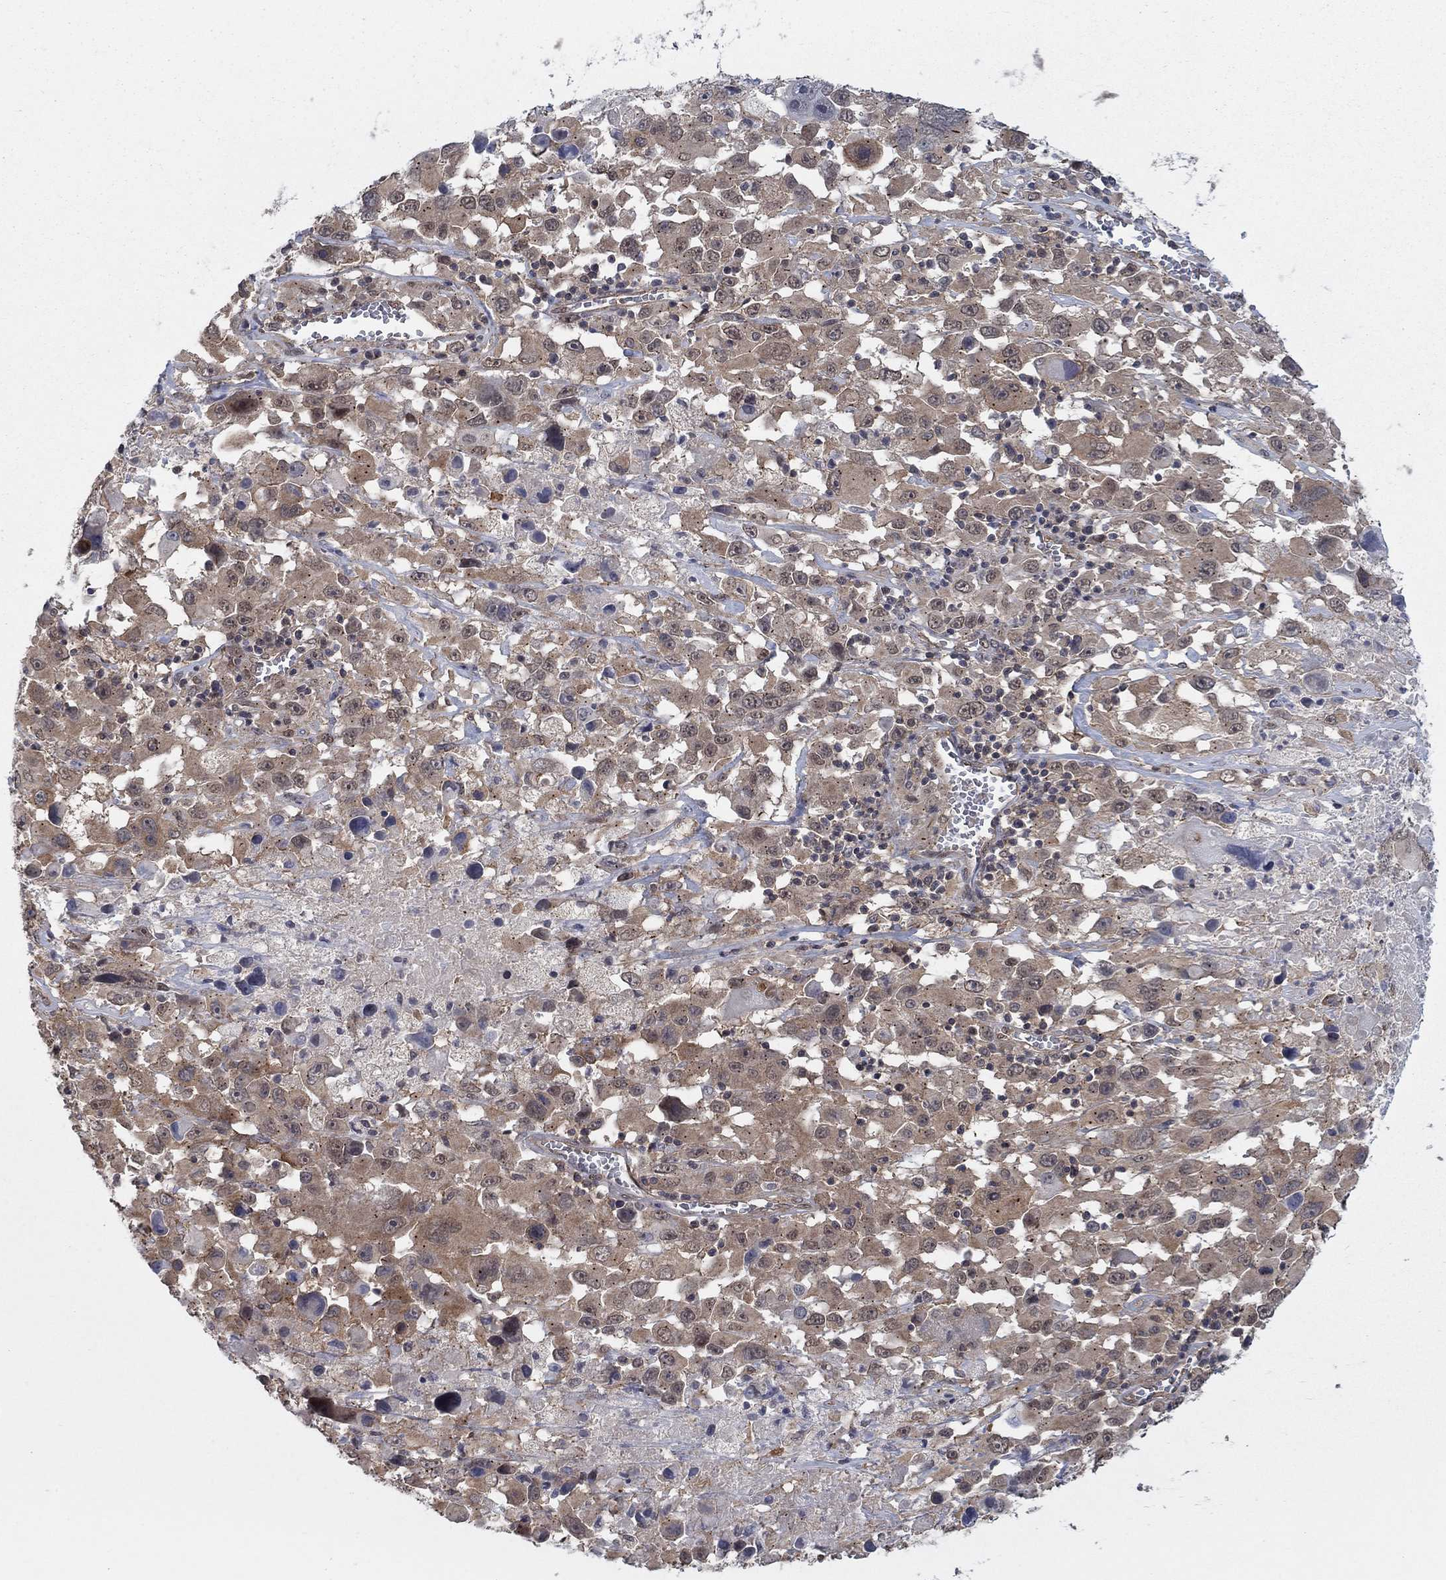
{"staining": {"intensity": "moderate", "quantity": "25%-75%", "location": "cytoplasmic/membranous"}, "tissue": "melanoma", "cell_type": "Tumor cells", "image_type": "cancer", "snomed": [{"axis": "morphology", "description": "Malignant melanoma, Metastatic site"}, {"axis": "topography", "description": "Lymph node"}], "caption": "Brown immunohistochemical staining in human melanoma displays moderate cytoplasmic/membranous expression in approximately 25%-75% of tumor cells.", "gene": "SH3RF1", "patient": {"sex": "male", "age": 50}}